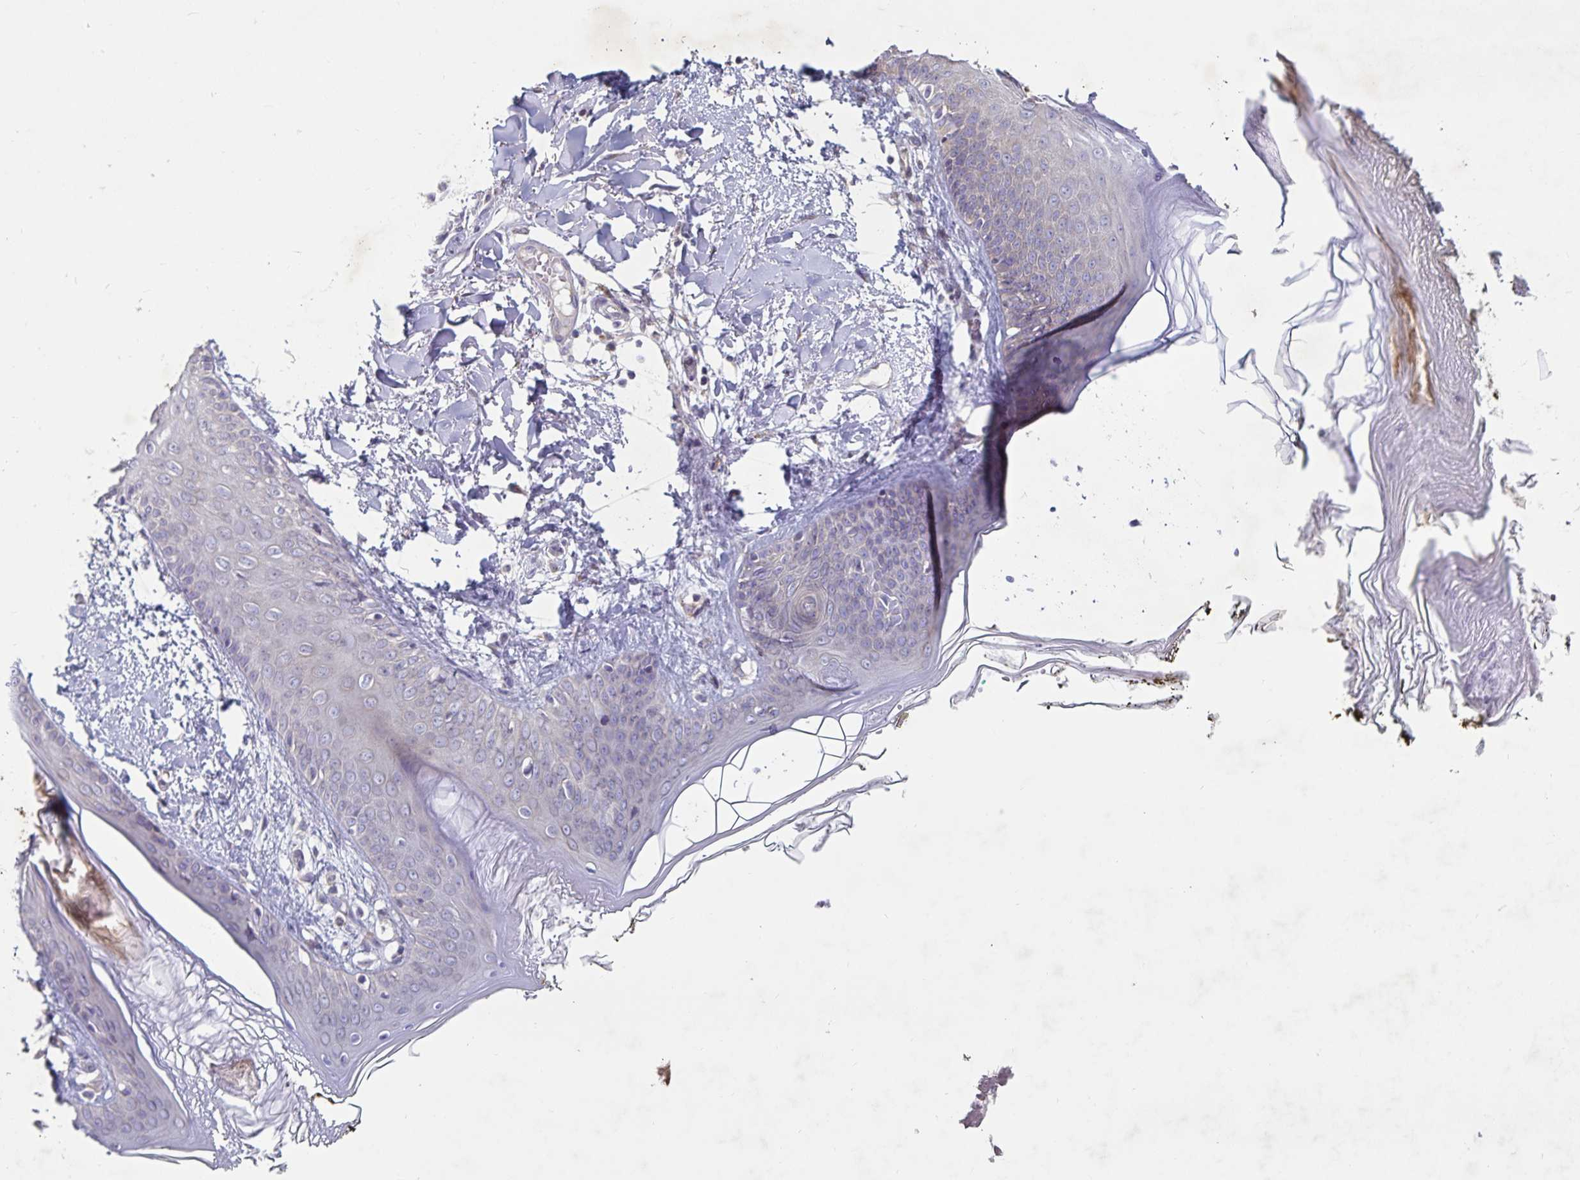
{"staining": {"intensity": "negative", "quantity": "none", "location": "none"}, "tissue": "skin", "cell_type": "Fibroblasts", "image_type": "normal", "snomed": [{"axis": "morphology", "description": "Normal tissue, NOS"}, {"axis": "topography", "description": "Skin"}], "caption": "Micrograph shows no significant protein expression in fibroblasts of normal skin.", "gene": "FAM120A", "patient": {"sex": "female", "age": 34}}